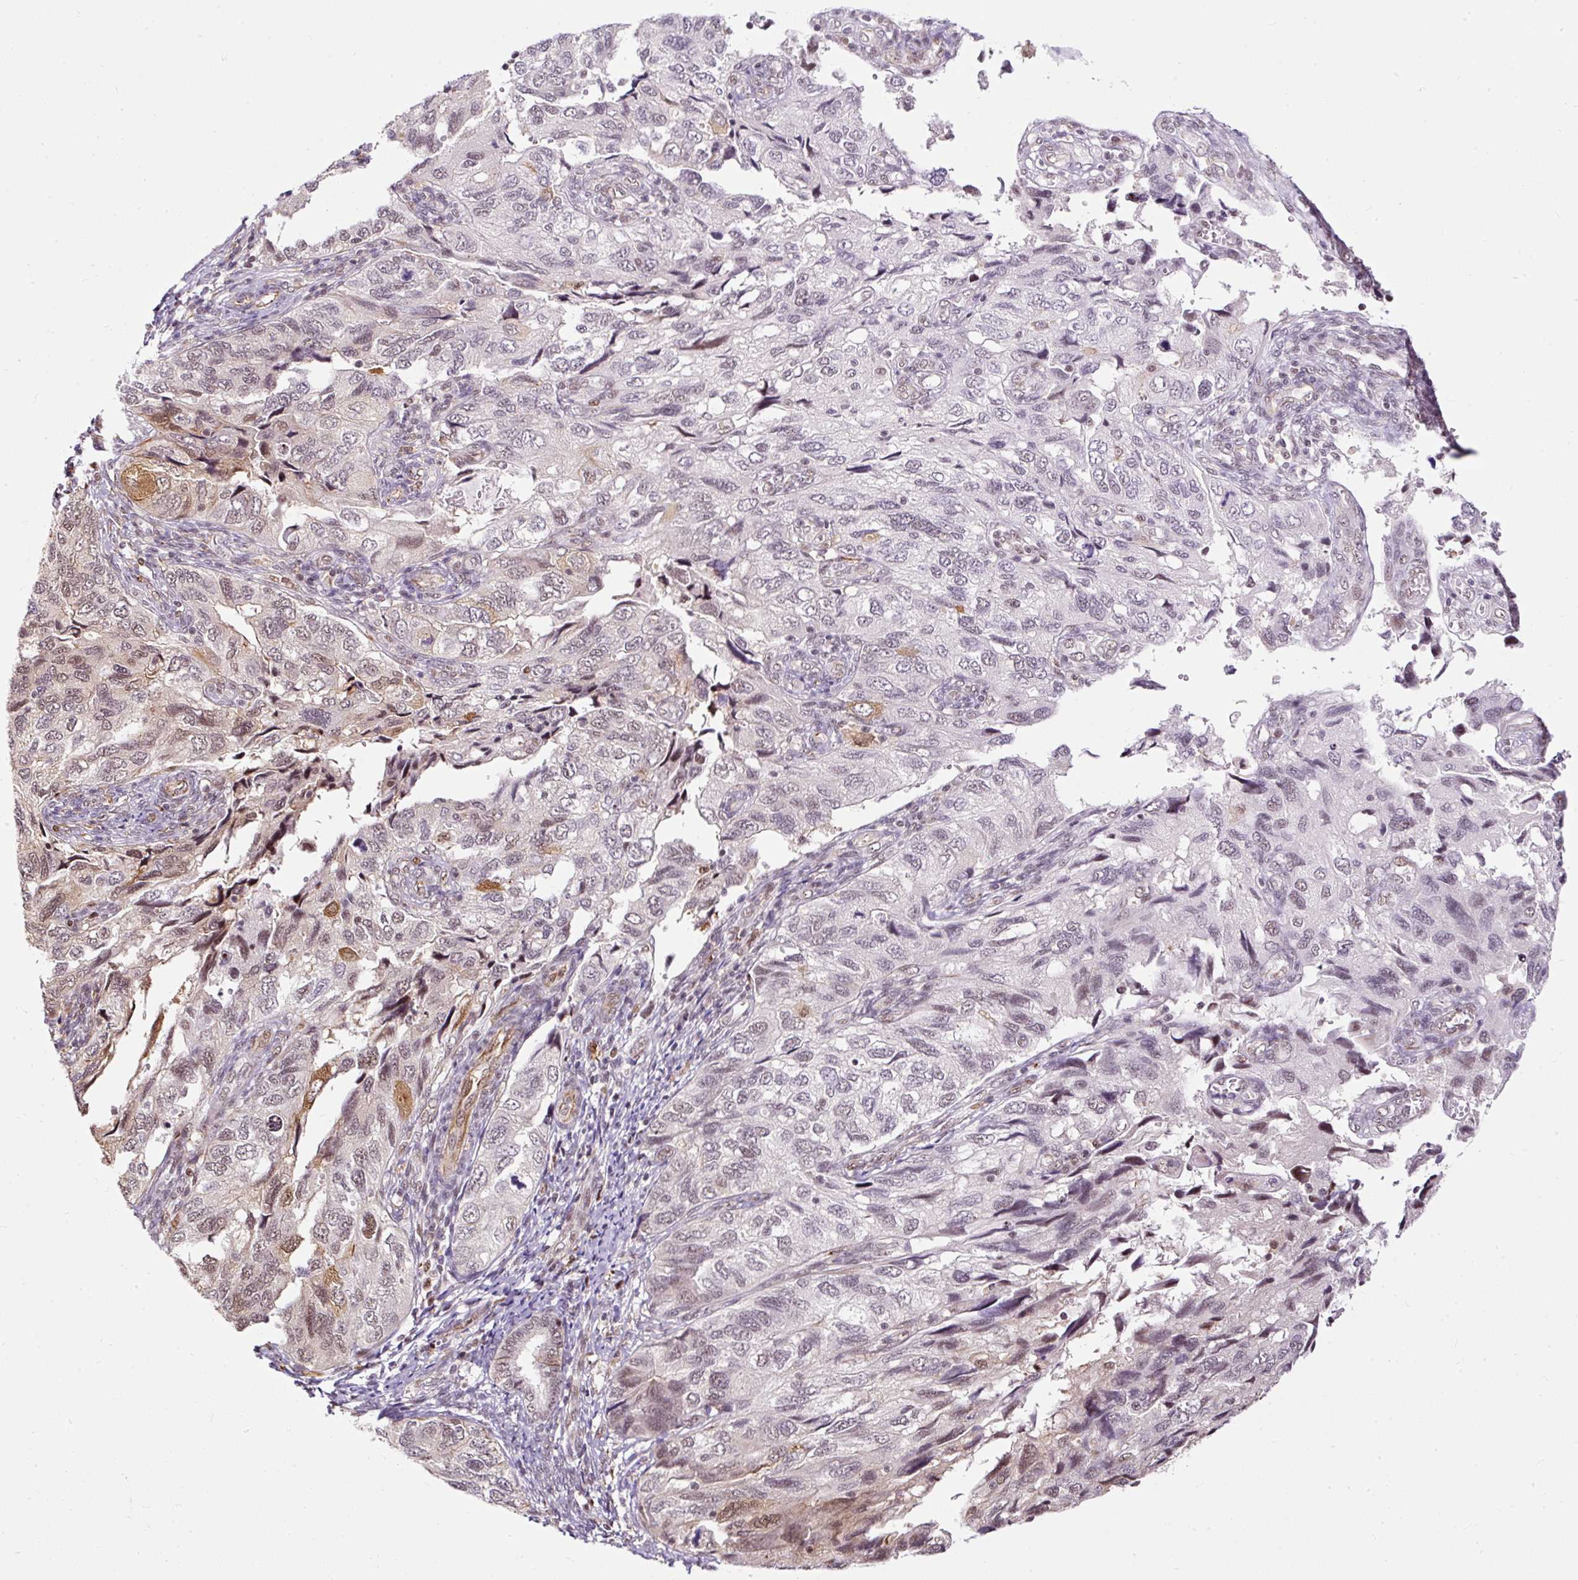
{"staining": {"intensity": "weak", "quantity": "<25%", "location": "cytoplasmic/membranous,nuclear"}, "tissue": "endometrial cancer", "cell_type": "Tumor cells", "image_type": "cancer", "snomed": [{"axis": "morphology", "description": "Carcinoma, NOS"}, {"axis": "topography", "description": "Uterus"}], "caption": "Immunohistochemical staining of endometrial cancer (carcinoma) shows no significant staining in tumor cells.", "gene": "LUC7L2", "patient": {"sex": "female", "age": 76}}